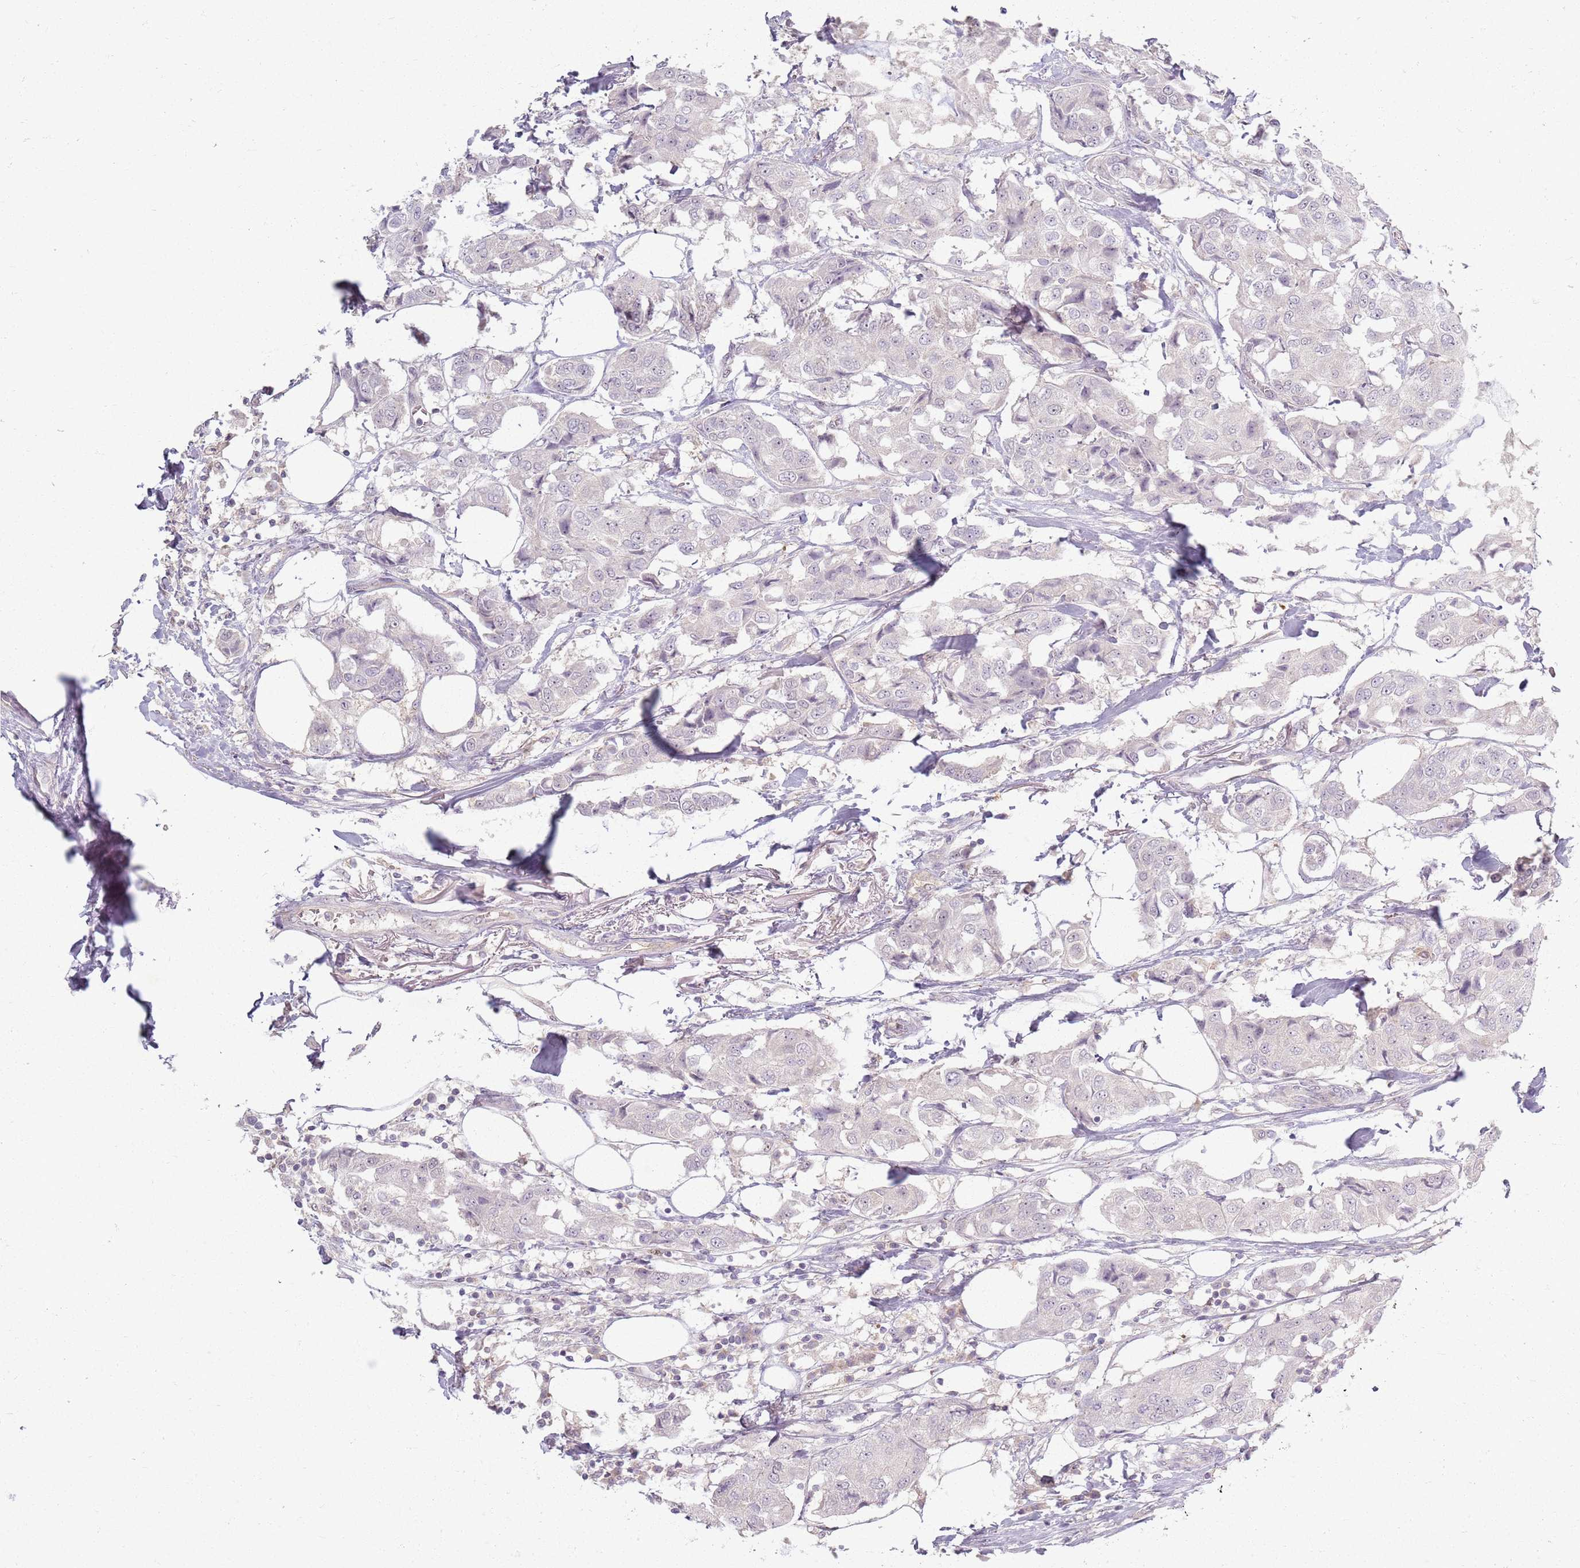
{"staining": {"intensity": "negative", "quantity": "none", "location": "none"}, "tissue": "breast cancer", "cell_type": "Tumor cells", "image_type": "cancer", "snomed": [{"axis": "morphology", "description": "Duct carcinoma"}, {"axis": "topography", "description": "Breast"}], "caption": "IHC histopathology image of human intraductal carcinoma (breast) stained for a protein (brown), which reveals no expression in tumor cells.", "gene": "ZDHHC2", "patient": {"sex": "female", "age": 80}}